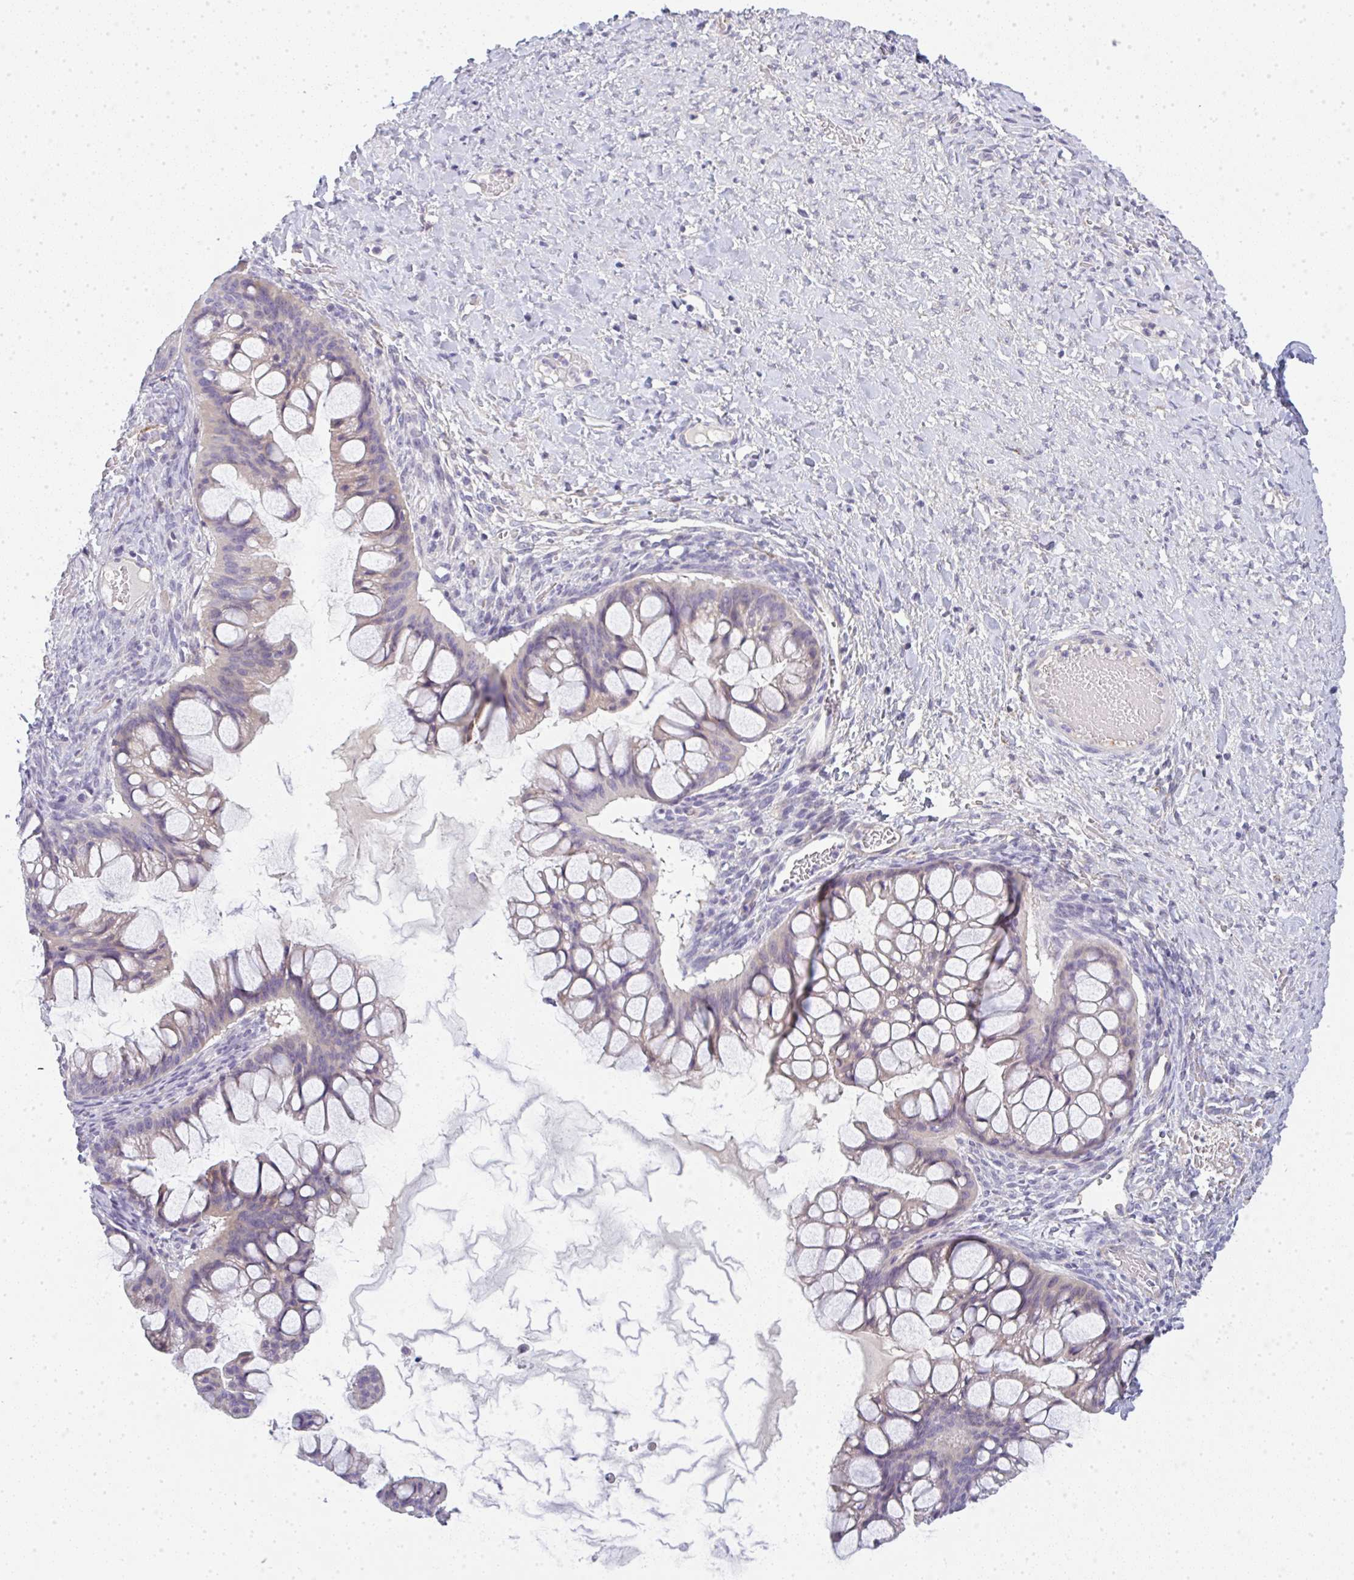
{"staining": {"intensity": "weak", "quantity": "<25%", "location": "cytoplasmic/membranous"}, "tissue": "ovarian cancer", "cell_type": "Tumor cells", "image_type": "cancer", "snomed": [{"axis": "morphology", "description": "Cystadenocarcinoma, mucinous, NOS"}, {"axis": "topography", "description": "Ovary"}], "caption": "High magnification brightfield microscopy of mucinous cystadenocarcinoma (ovarian) stained with DAB (3,3'-diaminobenzidine) (brown) and counterstained with hematoxylin (blue): tumor cells show no significant positivity.", "gene": "LPAR4", "patient": {"sex": "female", "age": 73}}